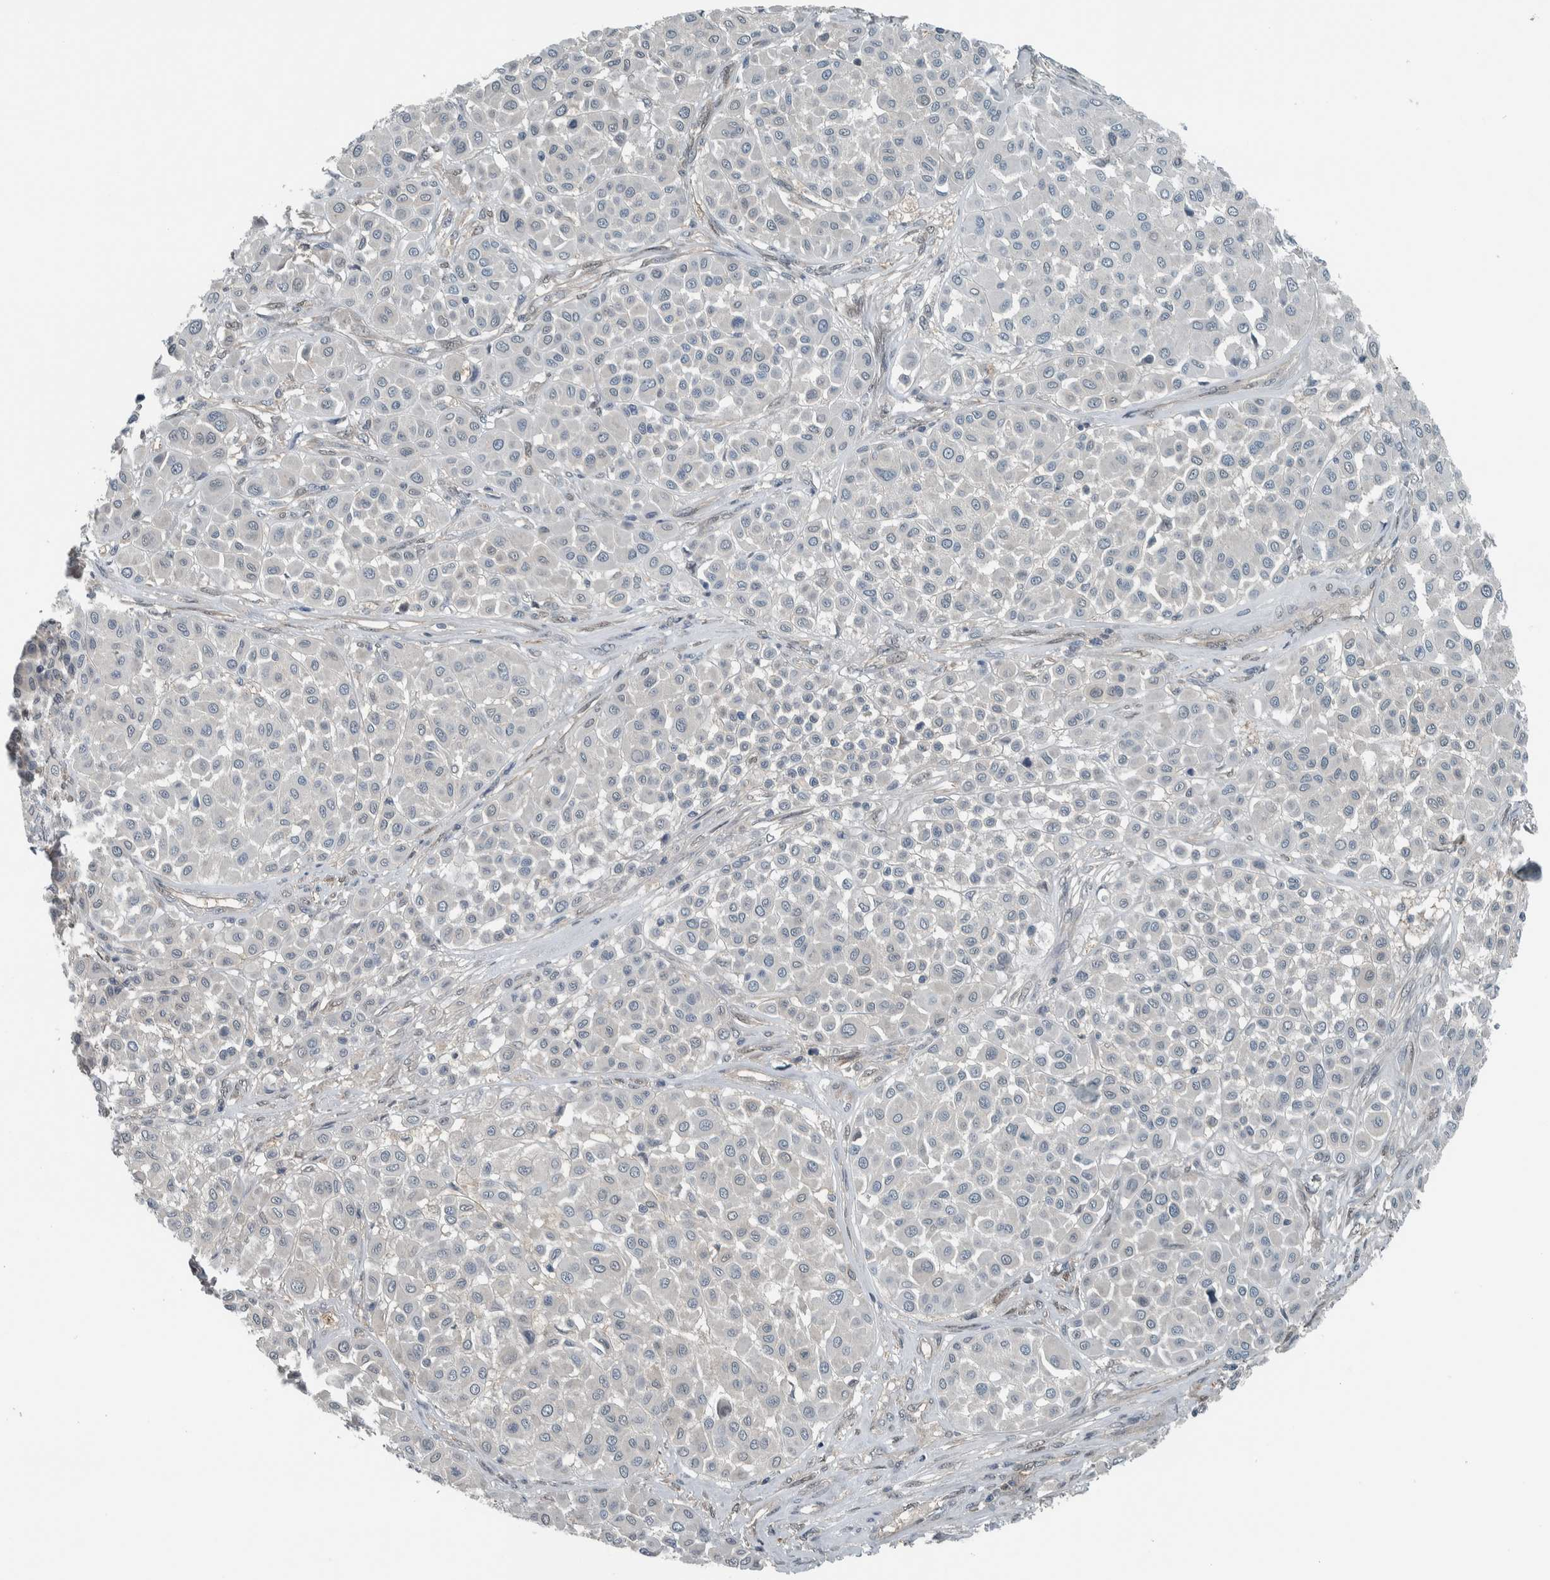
{"staining": {"intensity": "negative", "quantity": "none", "location": "none"}, "tissue": "melanoma", "cell_type": "Tumor cells", "image_type": "cancer", "snomed": [{"axis": "morphology", "description": "Malignant melanoma, Metastatic site"}, {"axis": "topography", "description": "Soft tissue"}], "caption": "Immunohistochemistry image of human malignant melanoma (metastatic site) stained for a protein (brown), which demonstrates no expression in tumor cells. (DAB IHC, high magnification).", "gene": "ALAD", "patient": {"sex": "male", "age": 41}}